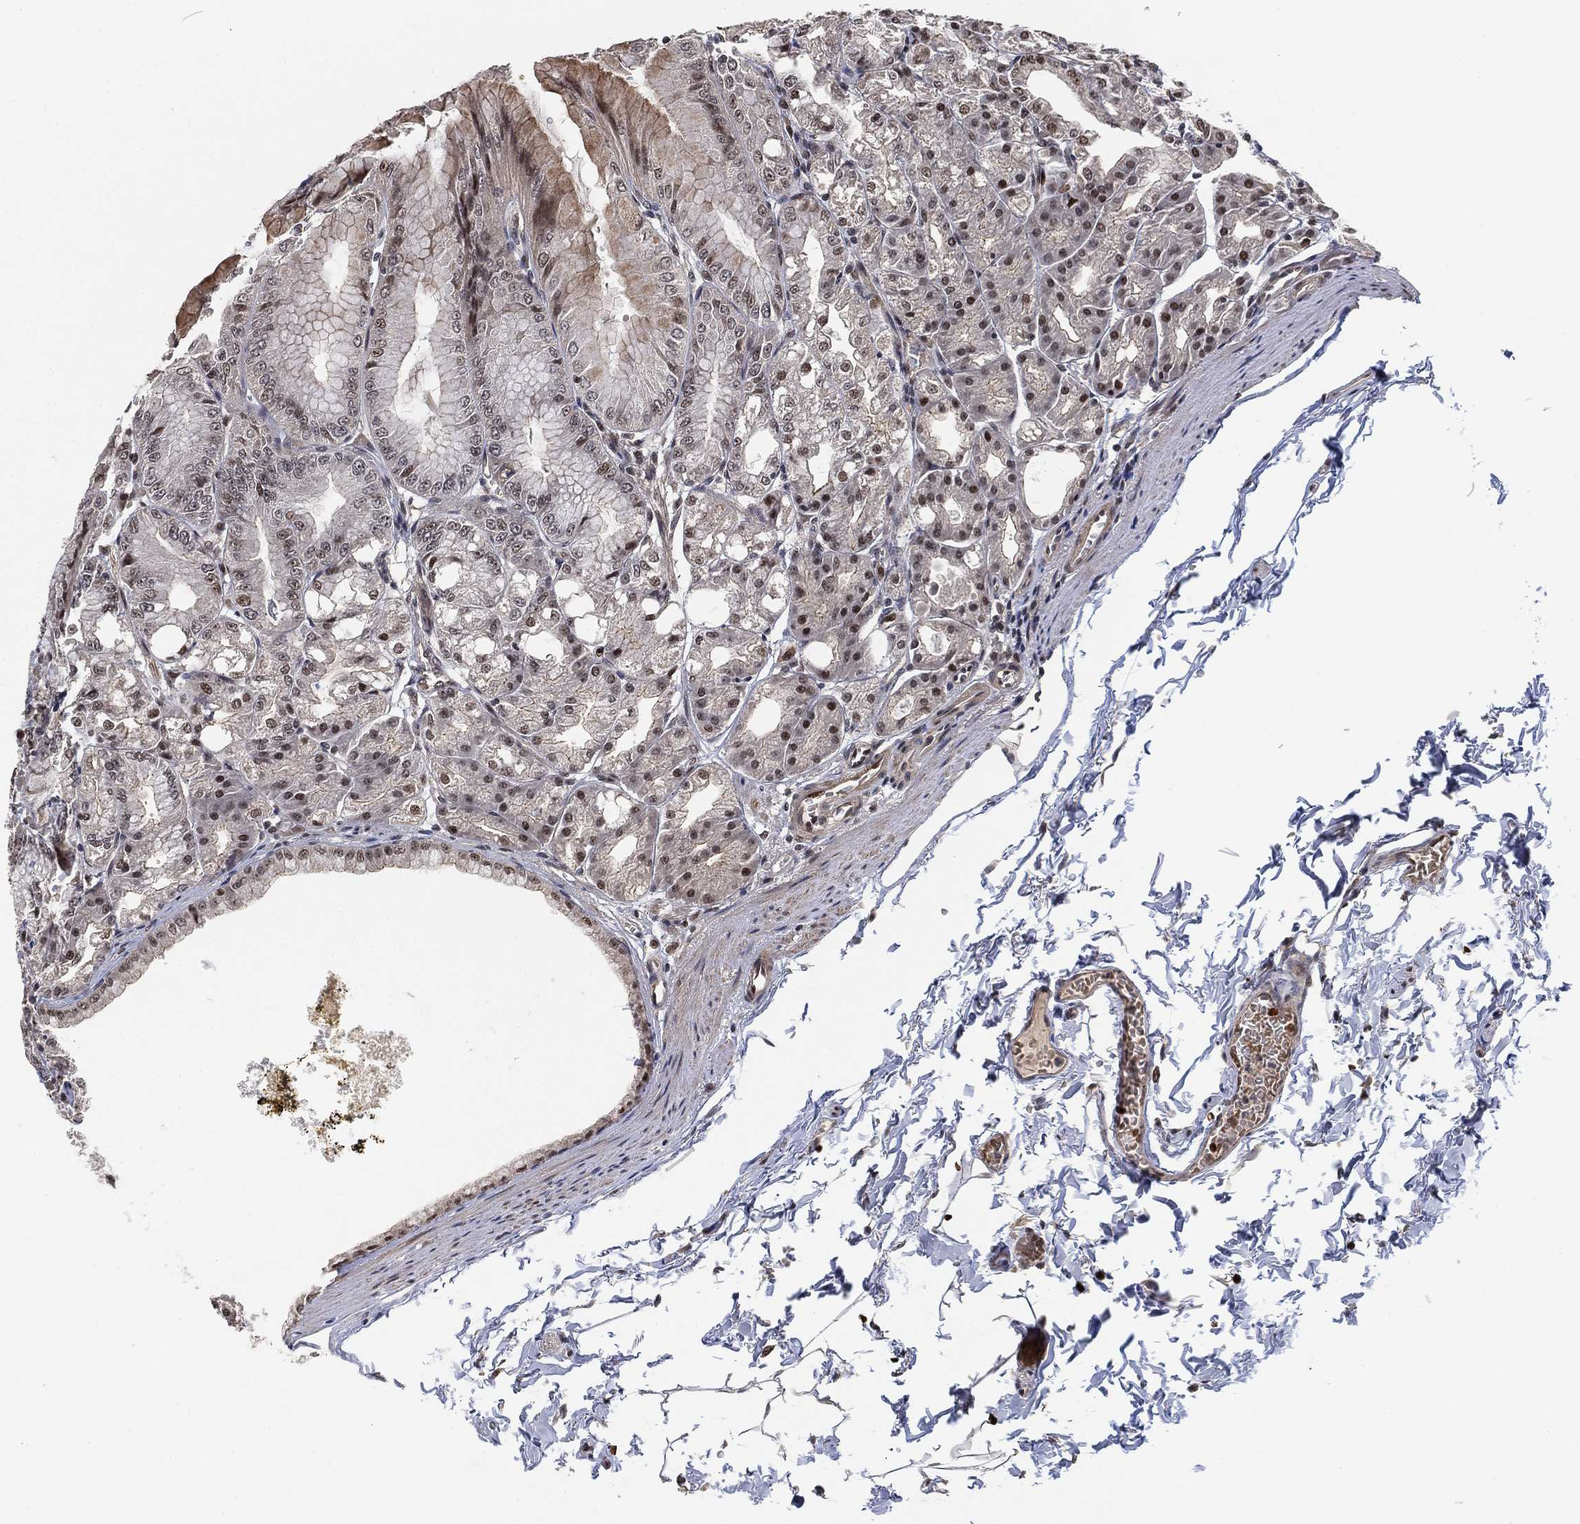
{"staining": {"intensity": "moderate", "quantity": "25%-75%", "location": "nuclear"}, "tissue": "stomach", "cell_type": "Glandular cells", "image_type": "normal", "snomed": [{"axis": "morphology", "description": "Normal tissue, NOS"}, {"axis": "topography", "description": "Stomach"}], "caption": "Immunohistochemical staining of benign human stomach reveals medium levels of moderate nuclear staining in about 25%-75% of glandular cells. The protein is shown in brown color, while the nuclei are stained blue.", "gene": "ZSCAN30", "patient": {"sex": "male", "age": 71}}